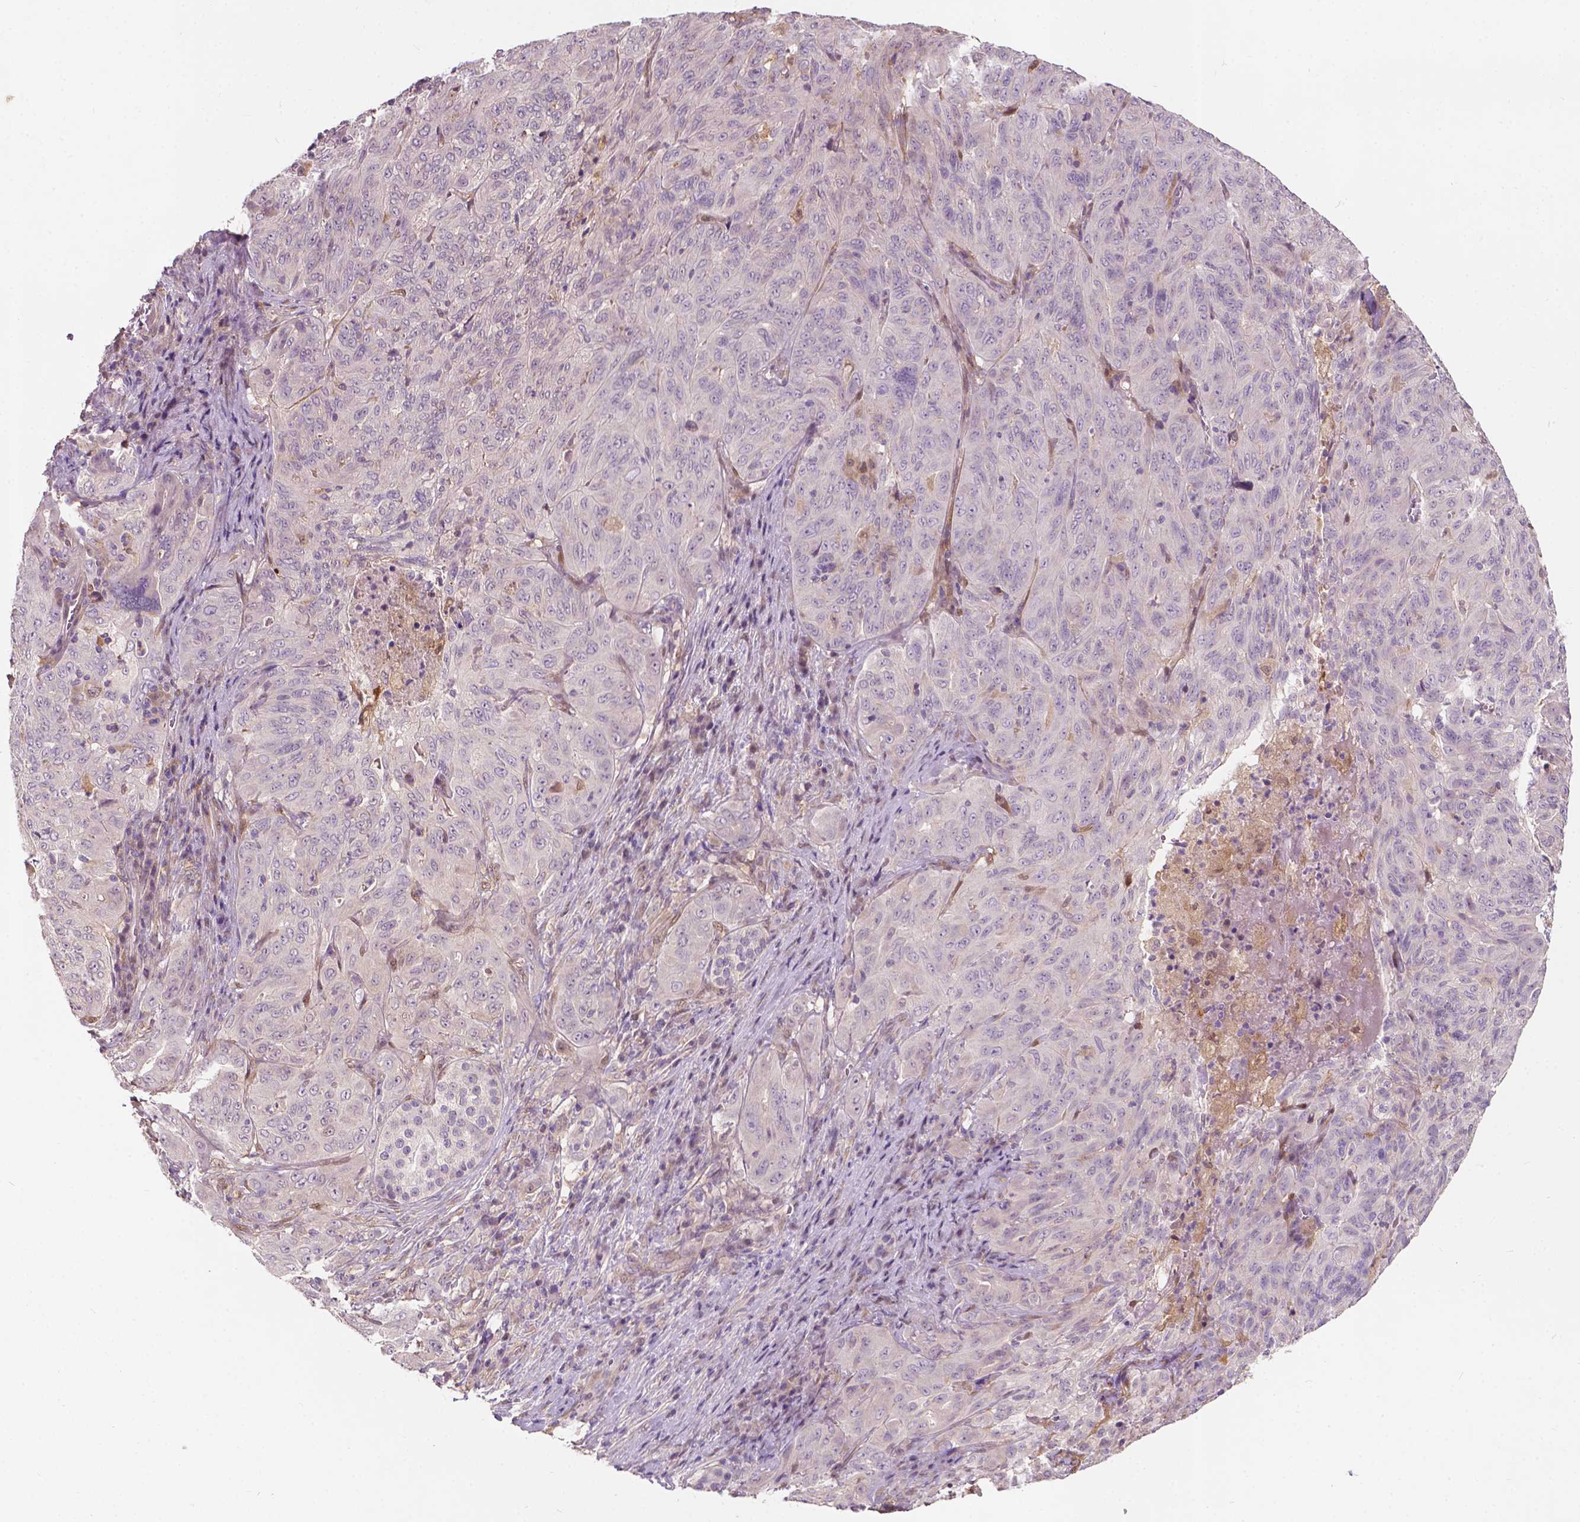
{"staining": {"intensity": "negative", "quantity": "none", "location": "none"}, "tissue": "pancreatic cancer", "cell_type": "Tumor cells", "image_type": "cancer", "snomed": [{"axis": "morphology", "description": "Adenocarcinoma, NOS"}, {"axis": "topography", "description": "Pancreas"}], "caption": "Image shows no protein staining in tumor cells of pancreatic cancer (adenocarcinoma) tissue.", "gene": "GPR37", "patient": {"sex": "male", "age": 63}}